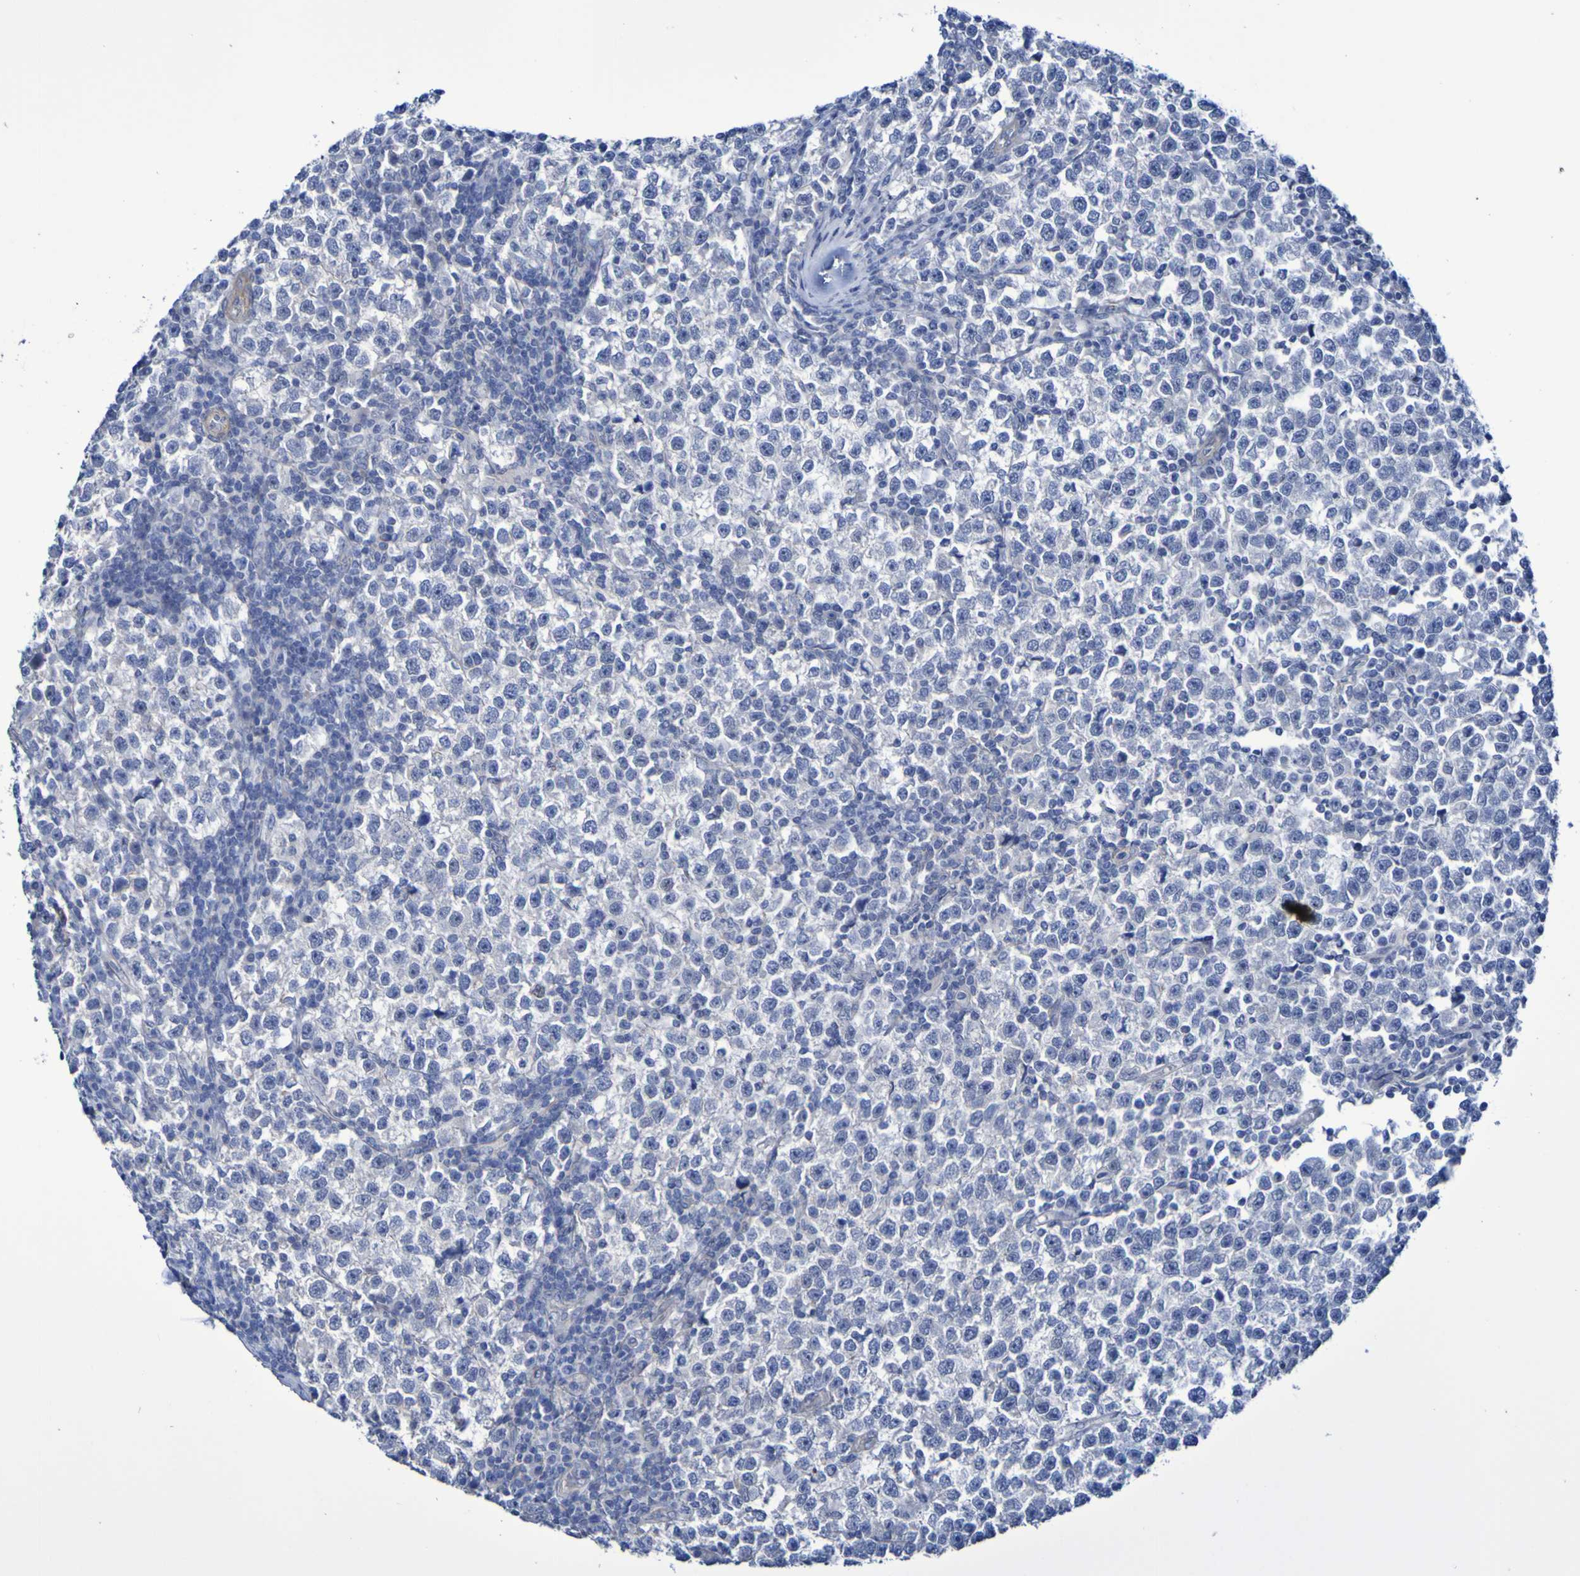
{"staining": {"intensity": "negative", "quantity": "none", "location": "none"}, "tissue": "testis cancer", "cell_type": "Tumor cells", "image_type": "cancer", "snomed": [{"axis": "morphology", "description": "Seminoma, NOS"}, {"axis": "topography", "description": "Testis"}], "caption": "The photomicrograph shows no significant positivity in tumor cells of testis cancer (seminoma).", "gene": "LPP", "patient": {"sex": "male", "age": 43}}